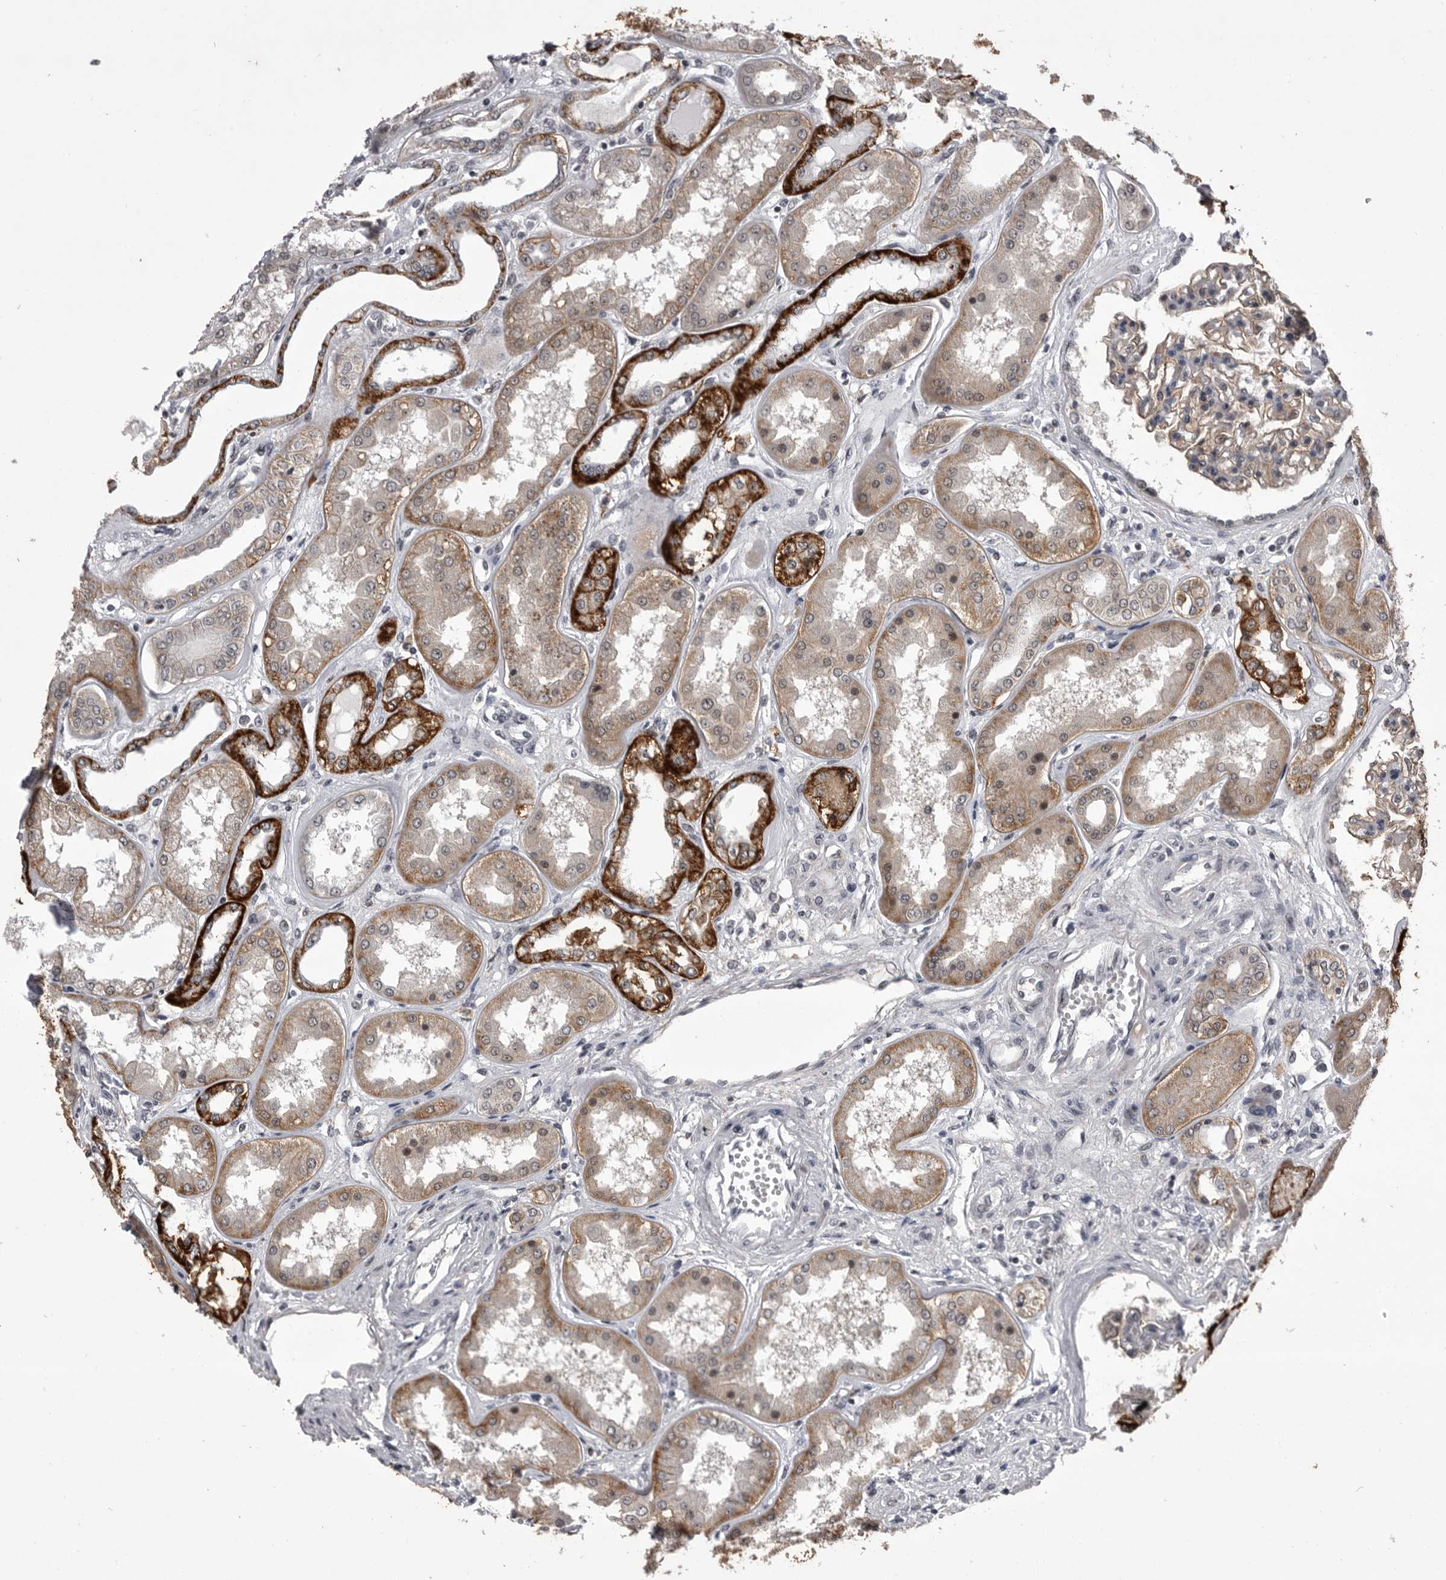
{"staining": {"intensity": "weak", "quantity": "25%-75%", "location": "cytoplasmic/membranous"}, "tissue": "kidney", "cell_type": "Cells in glomeruli", "image_type": "normal", "snomed": [{"axis": "morphology", "description": "Normal tissue, NOS"}, {"axis": "topography", "description": "Kidney"}], "caption": "A brown stain highlights weak cytoplasmic/membranous positivity of a protein in cells in glomeruli of normal human kidney.", "gene": "PRPF3", "patient": {"sex": "female", "age": 56}}